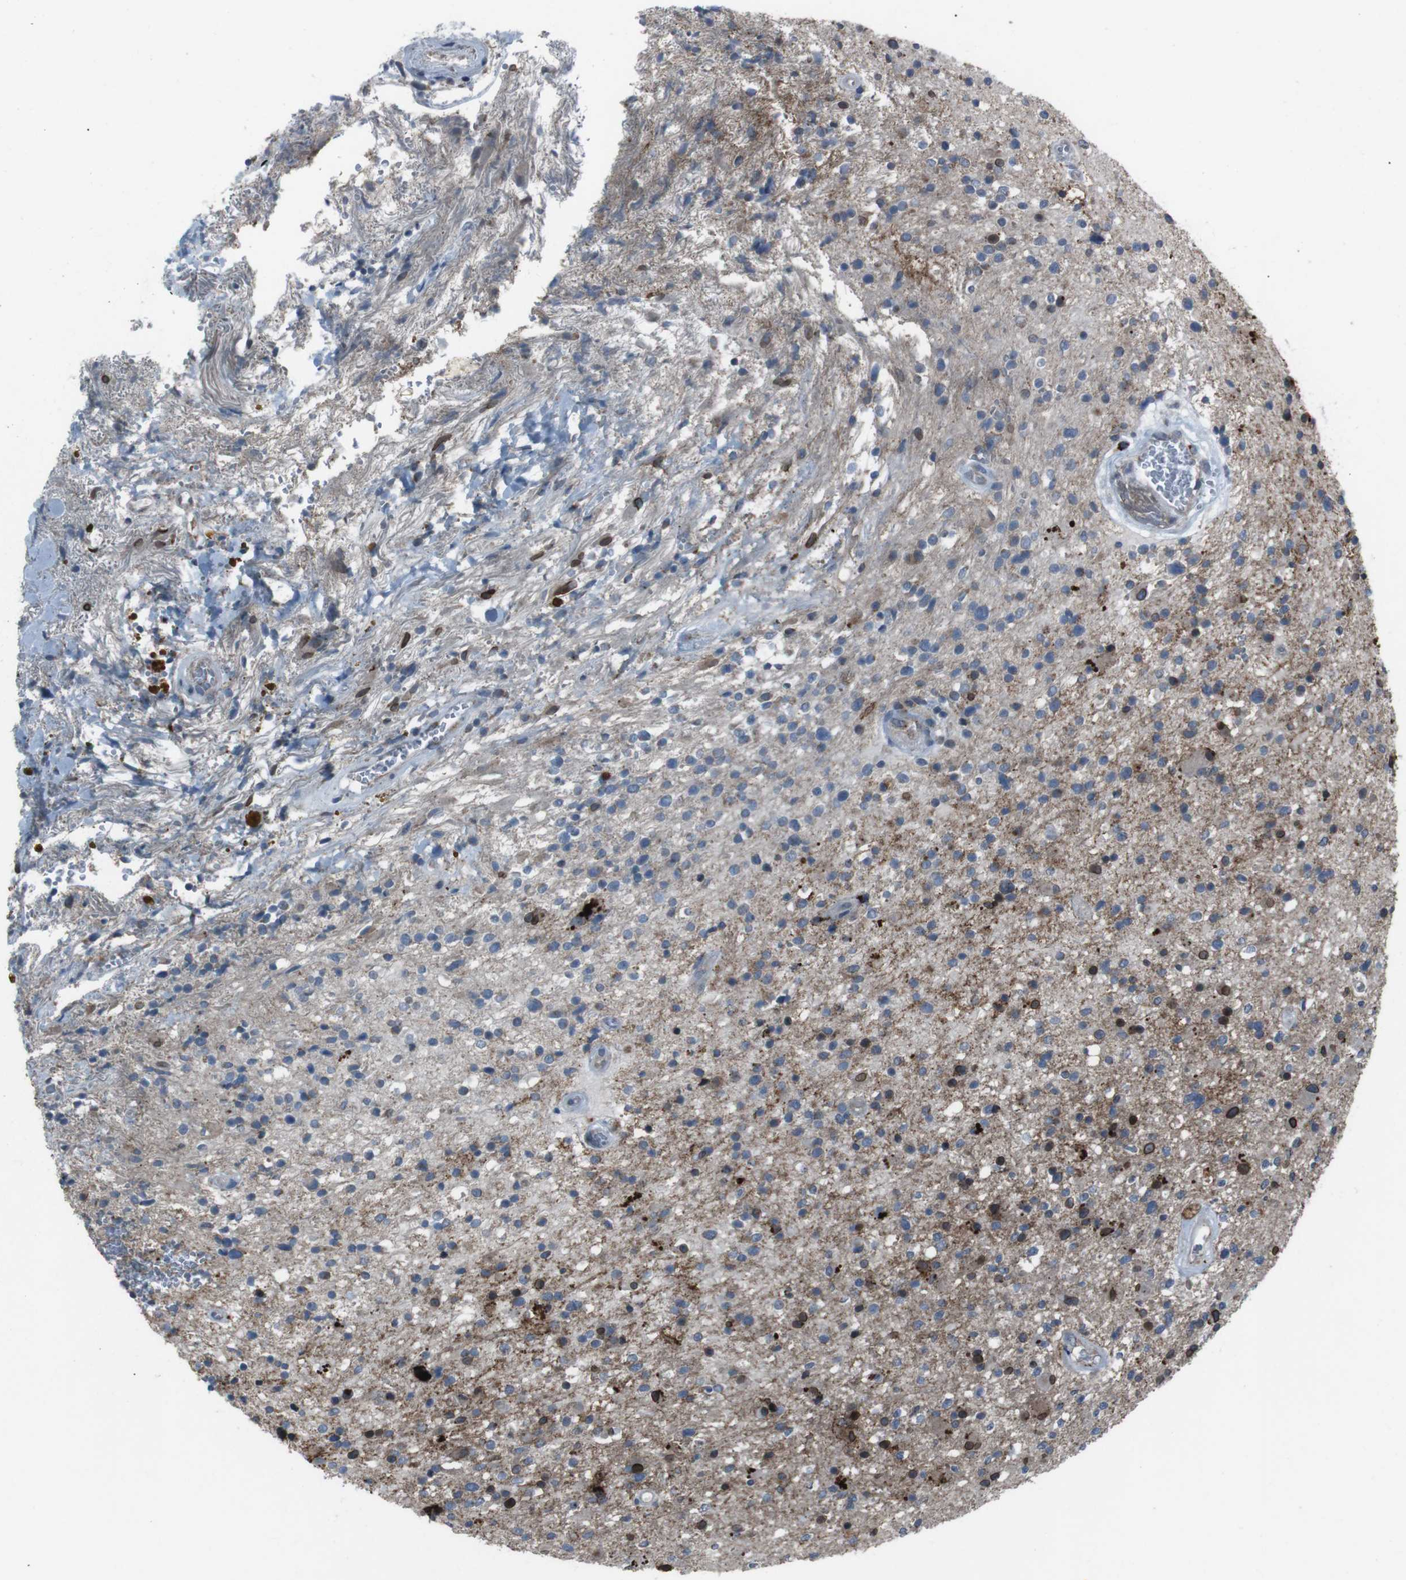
{"staining": {"intensity": "strong", "quantity": "25%-75%", "location": "cytoplasmic/membranous,nuclear"}, "tissue": "glioma", "cell_type": "Tumor cells", "image_type": "cancer", "snomed": [{"axis": "morphology", "description": "Glioma, malignant, High grade"}, {"axis": "topography", "description": "Brain"}], "caption": "Immunohistochemistry staining of glioma, which reveals high levels of strong cytoplasmic/membranous and nuclear positivity in approximately 25%-75% of tumor cells indicating strong cytoplasmic/membranous and nuclear protein staining. The staining was performed using DAB (3,3'-diaminobenzidine) (brown) for protein detection and nuclei were counterstained in hematoxylin (blue).", "gene": "EFNA5", "patient": {"sex": "male", "age": 33}}